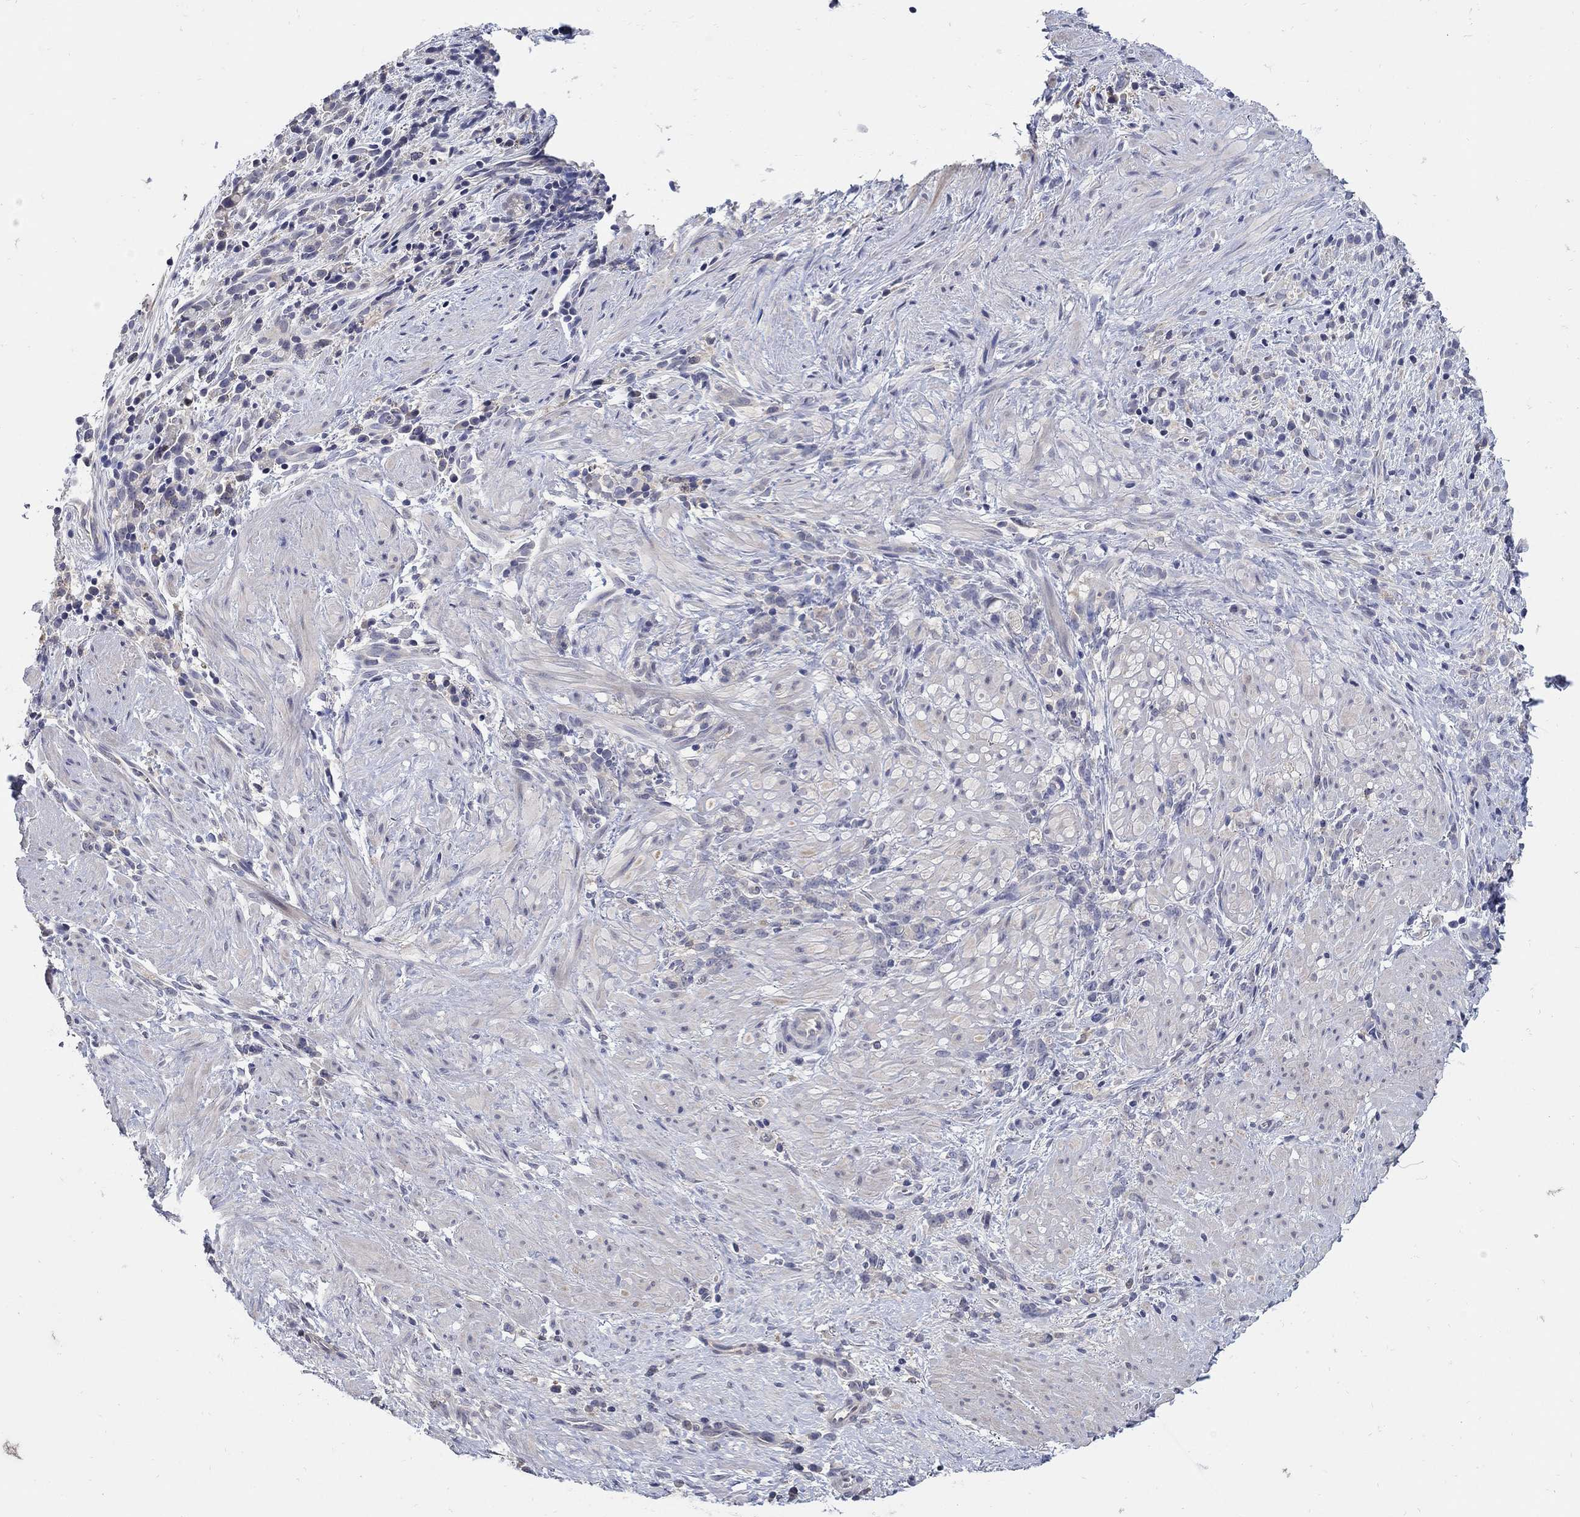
{"staining": {"intensity": "negative", "quantity": "none", "location": "none"}, "tissue": "stomach cancer", "cell_type": "Tumor cells", "image_type": "cancer", "snomed": [{"axis": "morphology", "description": "Adenocarcinoma, NOS"}, {"axis": "topography", "description": "Stomach"}], "caption": "There is no significant expression in tumor cells of stomach adenocarcinoma.", "gene": "CETN1", "patient": {"sex": "female", "age": 57}}